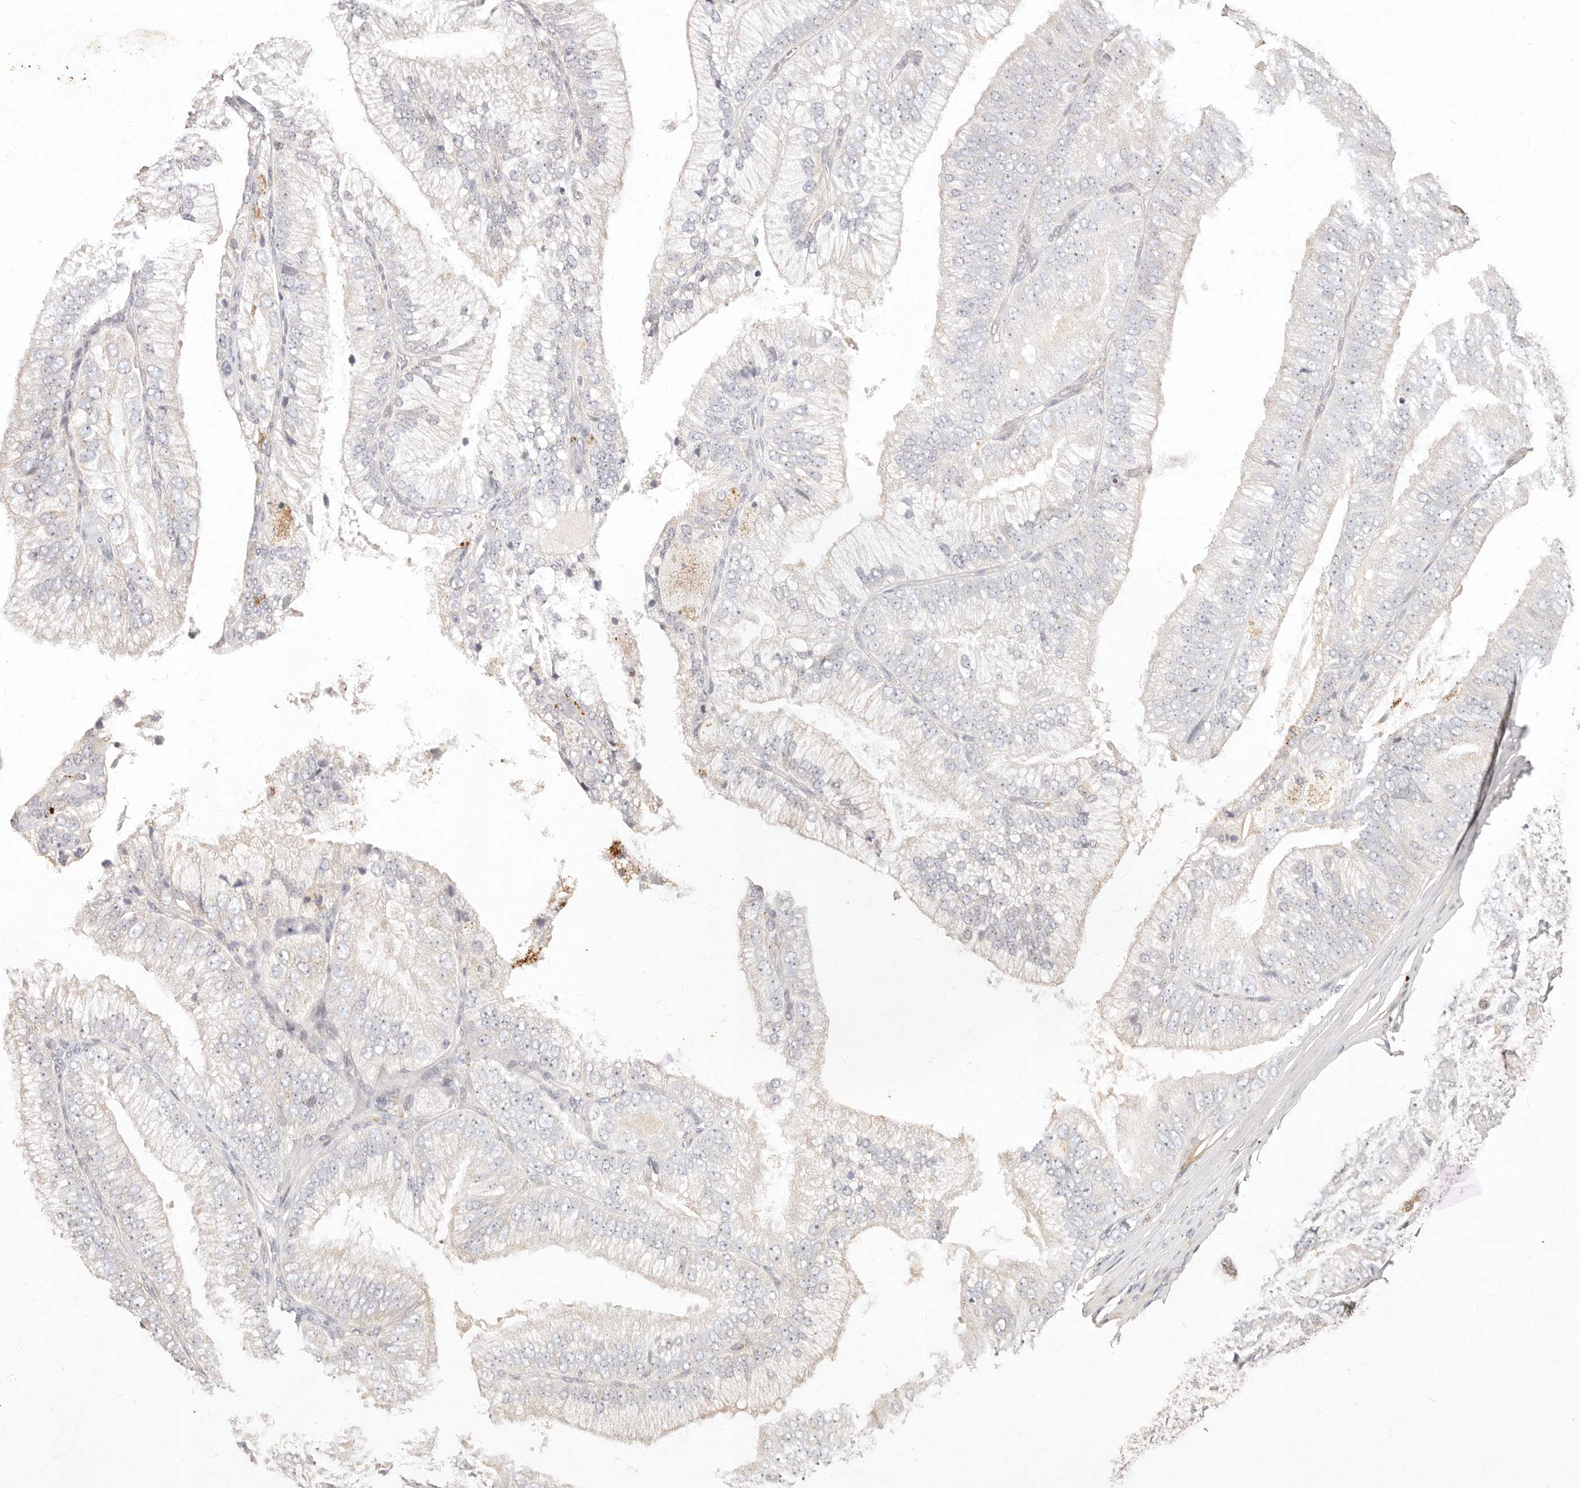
{"staining": {"intensity": "negative", "quantity": "none", "location": "none"}, "tissue": "prostate cancer", "cell_type": "Tumor cells", "image_type": "cancer", "snomed": [{"axis": "morphology", "description": "Adenocarcinoma, High grade"}, {"axis": "topography", "description": "Prostate"}], "caption": "Tumor cells show no significant protein staining in prostate high-grade adenocarcinoma. (DAB (3,3'-diaminobenzidine) immunohistochemistry (IHC), high magnification).", "gene": "KIF9", "patient": {"sex": "male", "age": 58}}